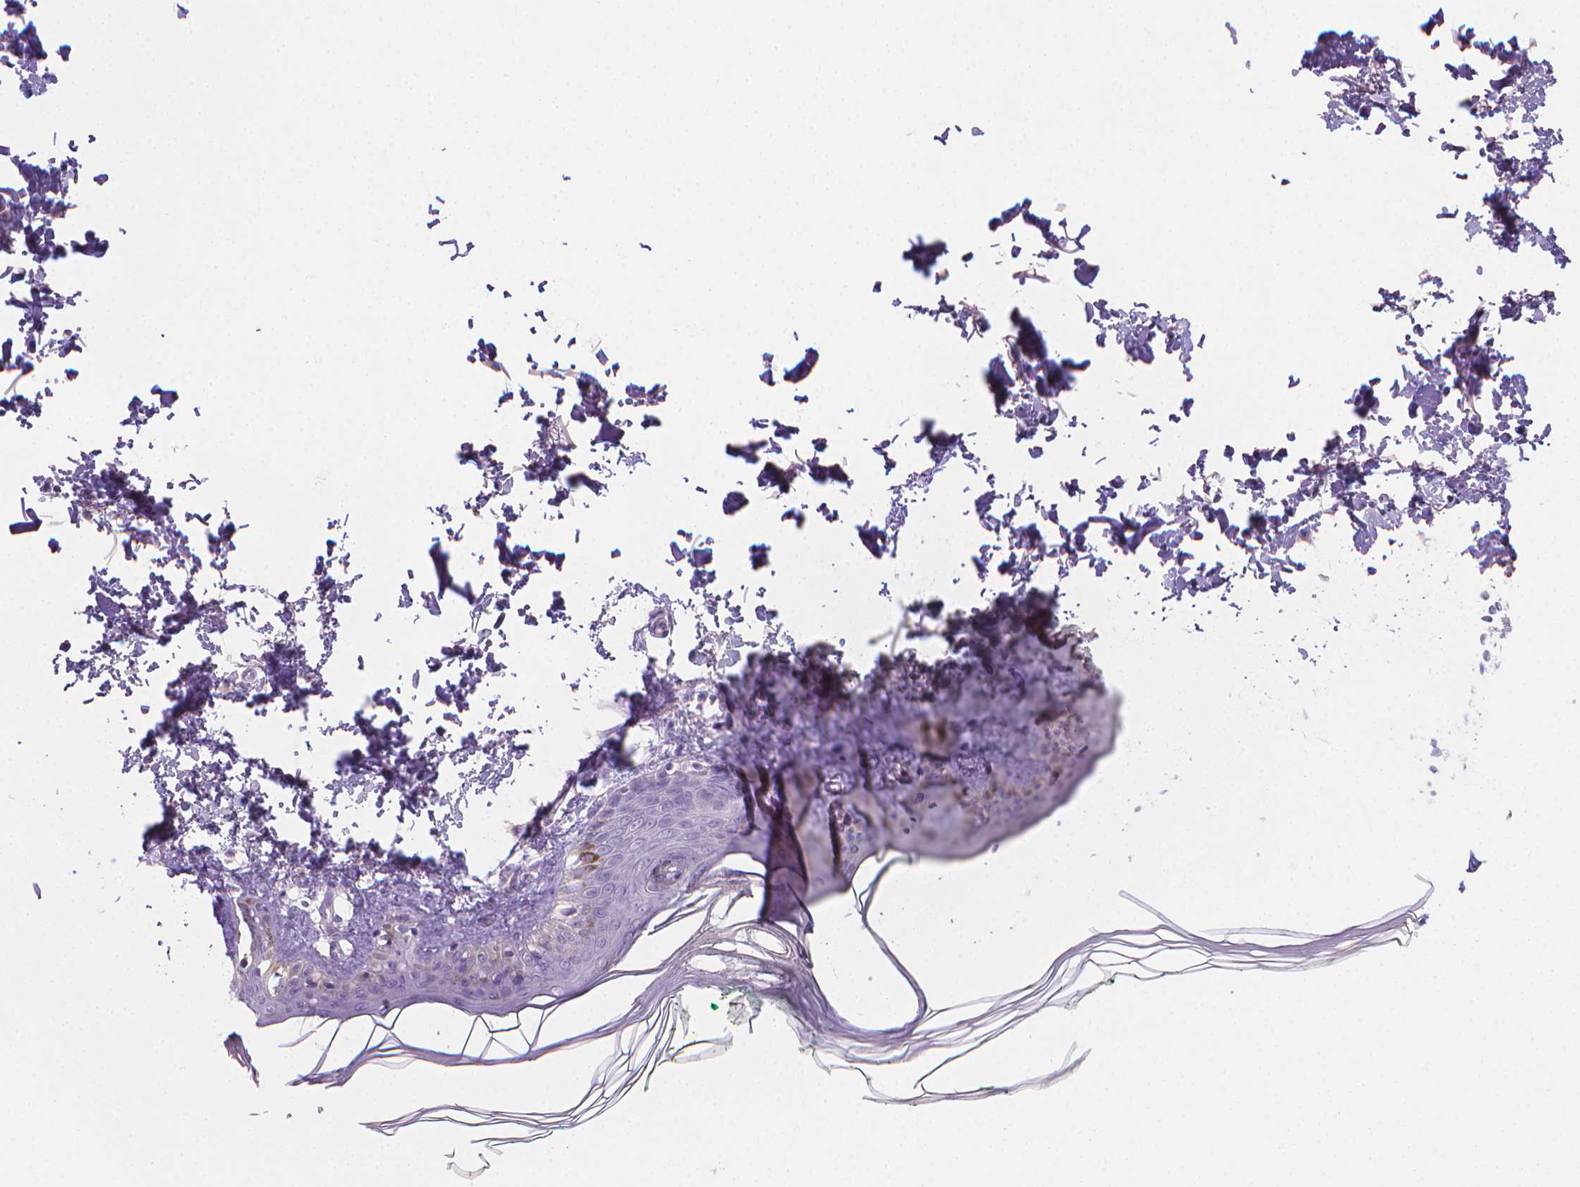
{"staining": {"intensity": "negative", "quantity": "none", "location": "none"}, "tissue": "skin", "cell_type": "Fibroblasts", "image_type": "normal", "snomed": [{"axis": "morphology", "description": "Normal tissue, NOS"}, {"axis": "topography", "description": "Skin"}, {"axis": "topography", "description": "Peripheral nerve tissue"}], "caption": "Micrograph shows no significant protein positivity in fibroblasts of unremarkable skin.", "gene": "TNNI2", "patient": {"sex": "female", "age": 45}}